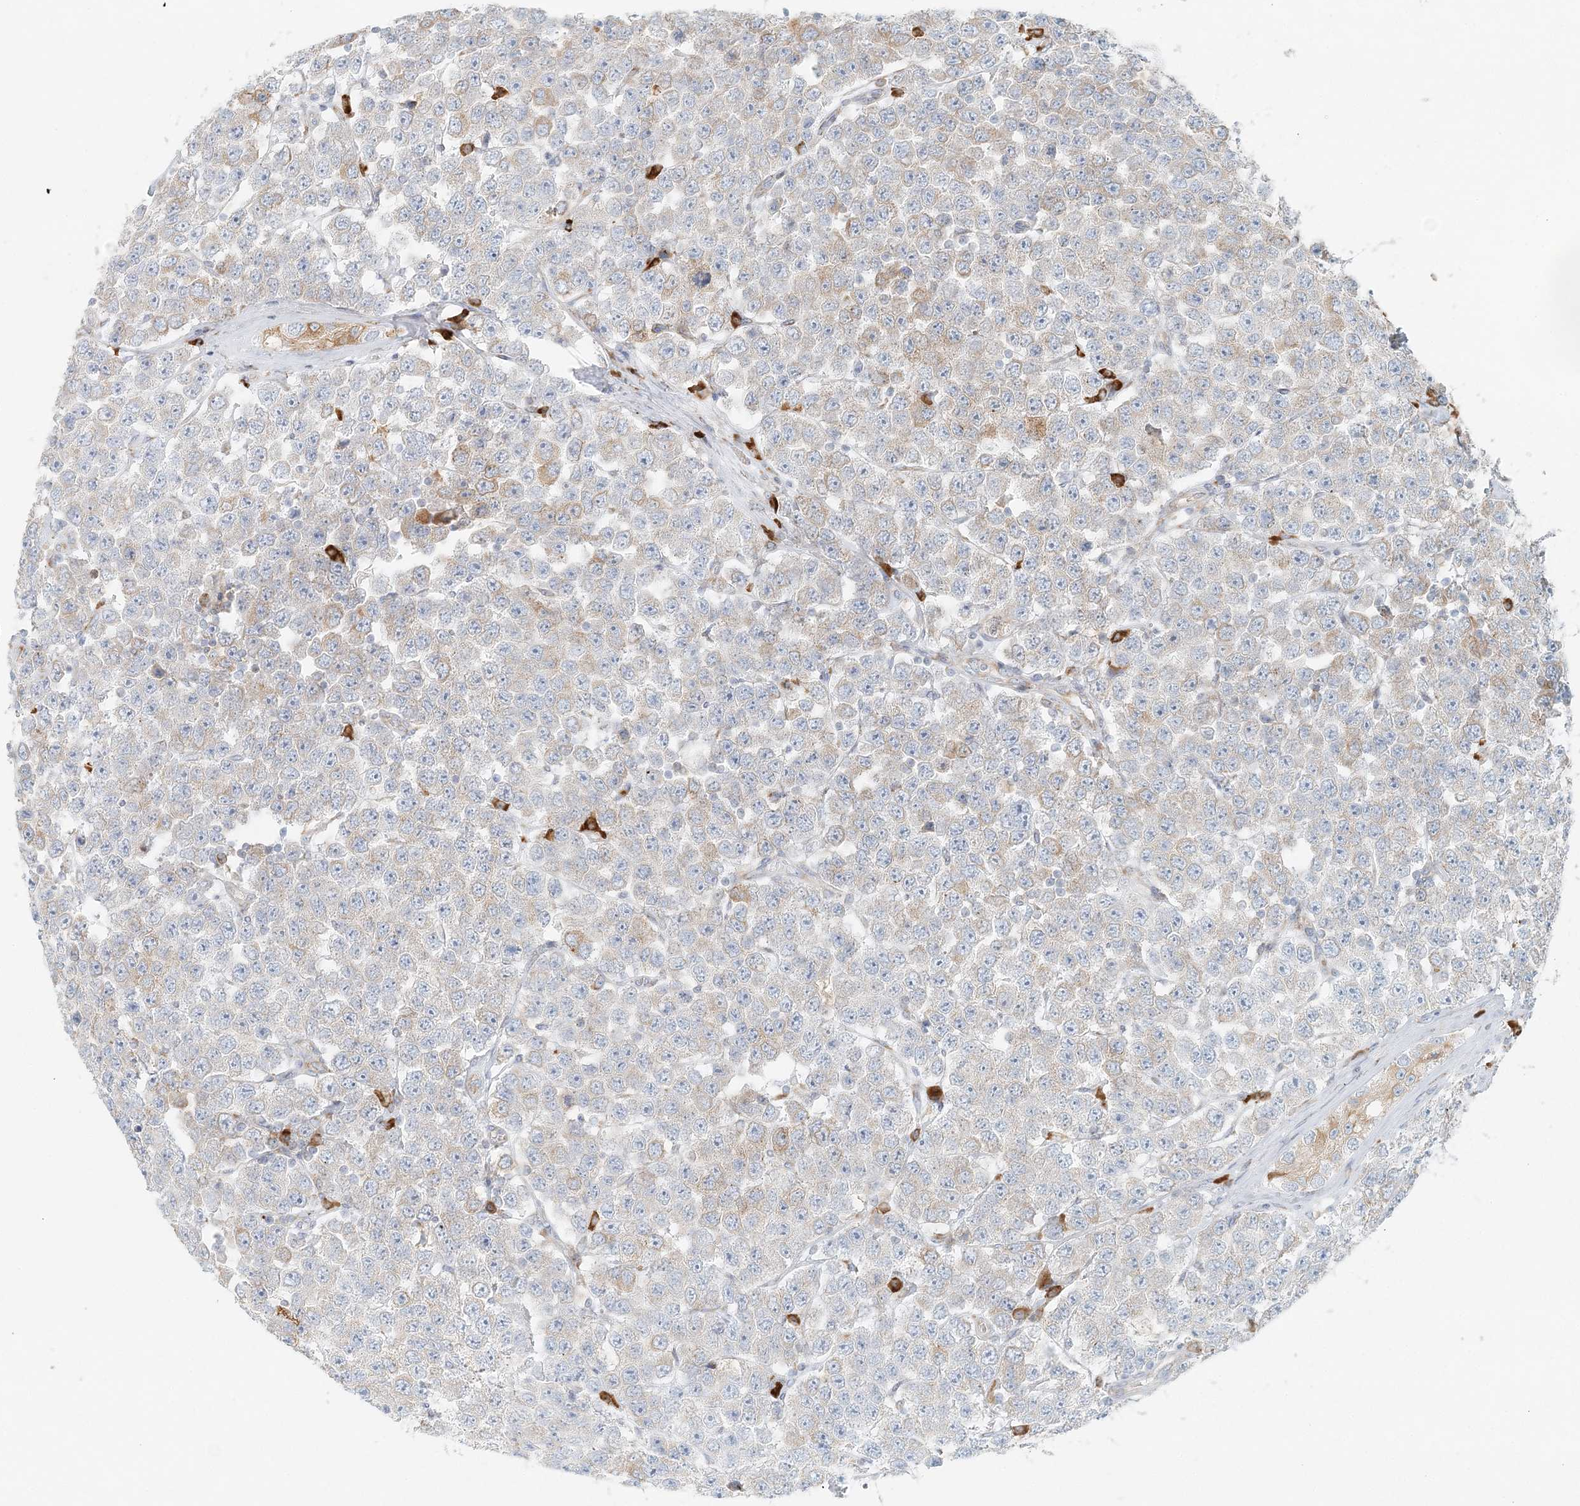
{"staining": {"intensity": "weak", "quantity": "<25%", "location": "cytoplasmic/membranous"}, "tissue": "testis cancer", "cell_type": "Tumor cells", "image_type": "cancer", "snomed": [{"axis": "morphology", "description": "Seminoma, NOS"}, {"axis": "topography", "description": "Testis"}], "caption": "The micrograph demonstrates no staining of tumor cells in testis cancer.", "gene": "STK11IP", "patient": {"sex": "male", "age": 28}}